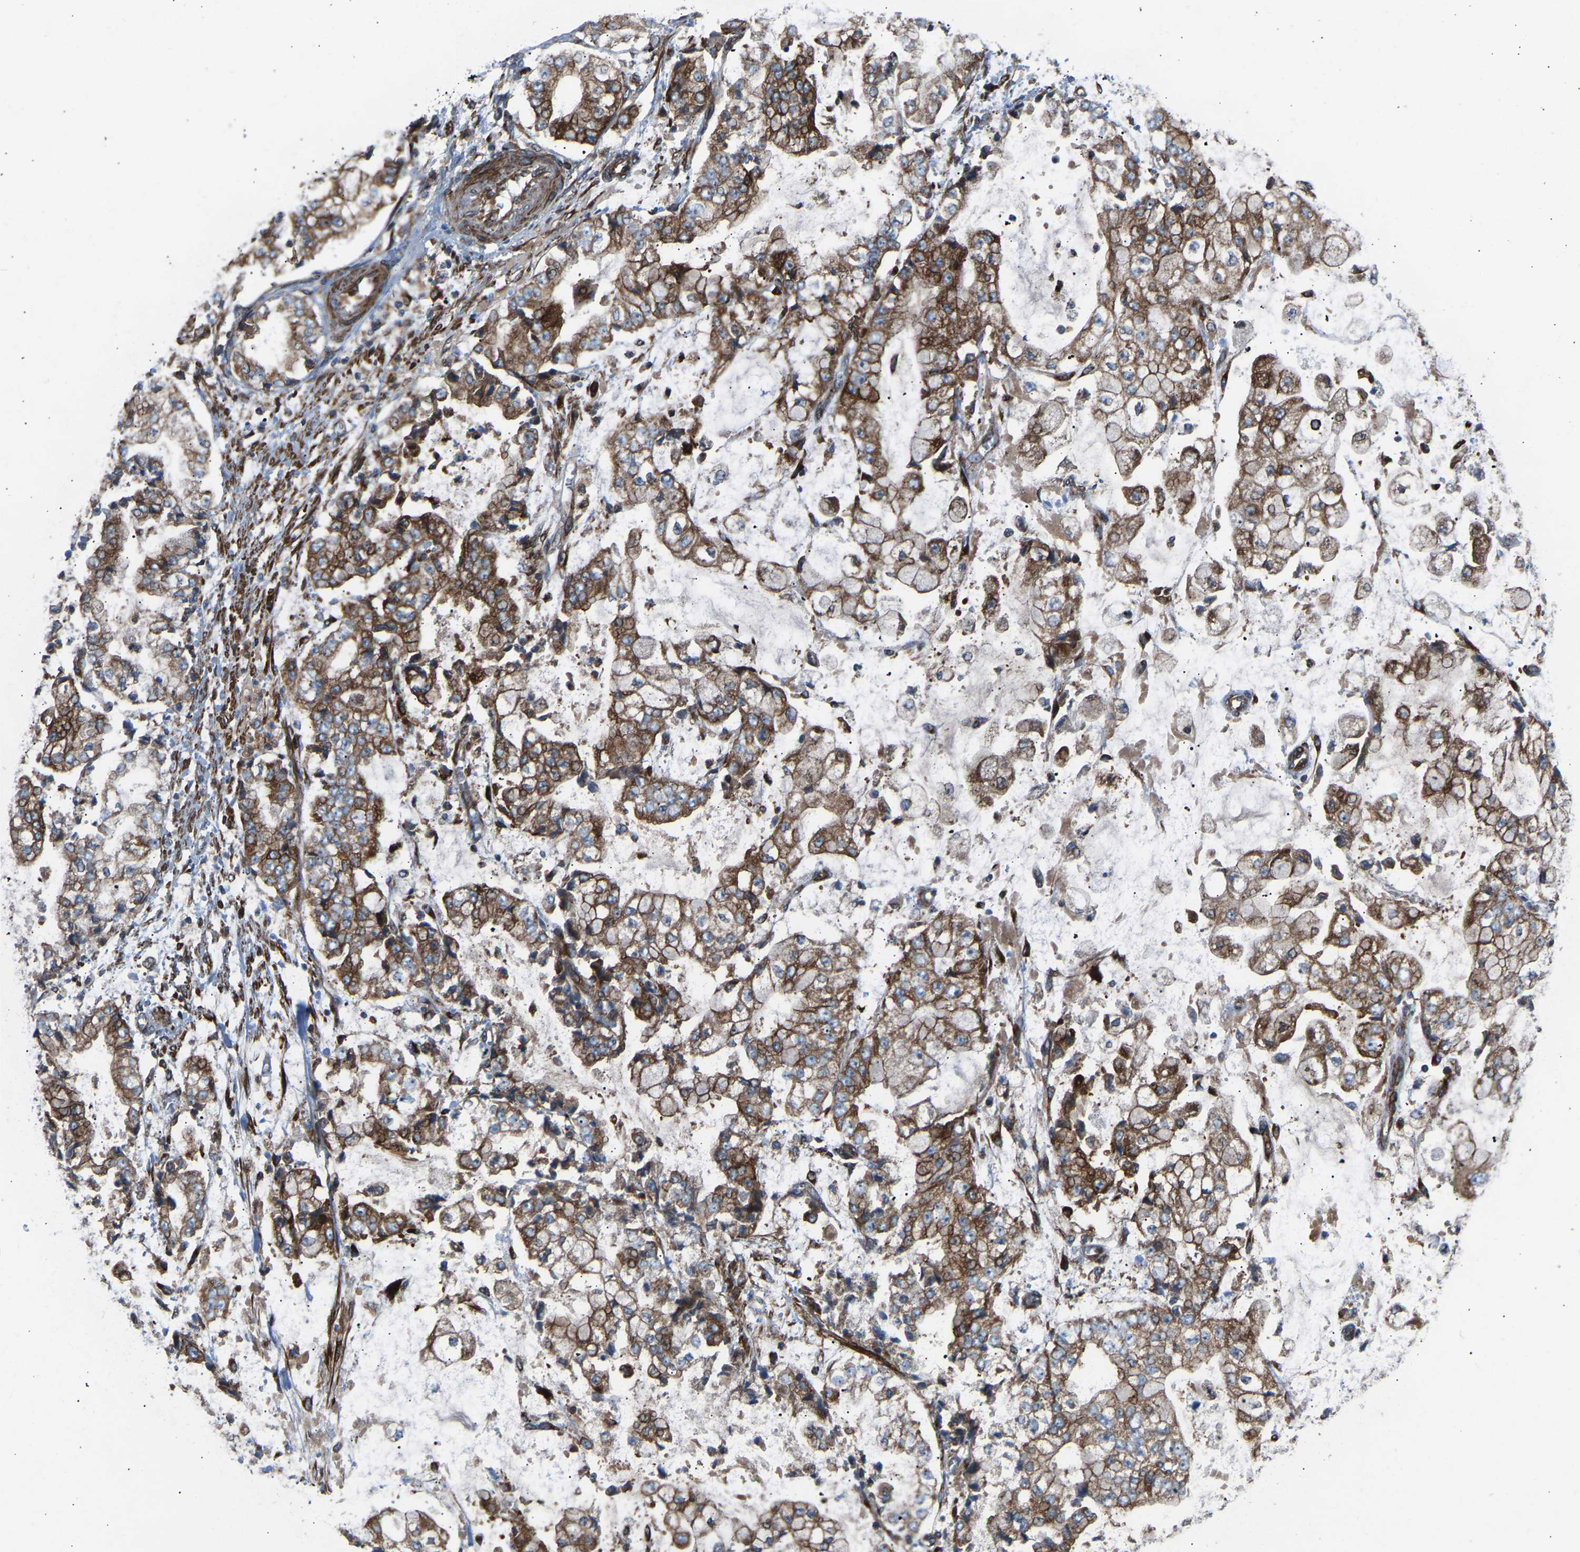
{"staining": {"intensity": "moderate", "quantity": ">75%", "location": "cytoplasmic/membranous"}, "tissue": "stomach cancer", "cell_type": "Tumor cells", "image_type": "cancer", "snomed": [{"axis": "morphology", "description": "Adenocarcinoma, NOS"}, {"axis": "topography", "description": "Stomach"}], "caption": "Stomach cancer (adenocarcinoma) stained for a protein (brown) reveals moderate cytoplasmic/membranous positive positivity in approximately >75% of tumor cells.", "gene": "VPS41", "patient": {"sex": "male", "age": 76}}